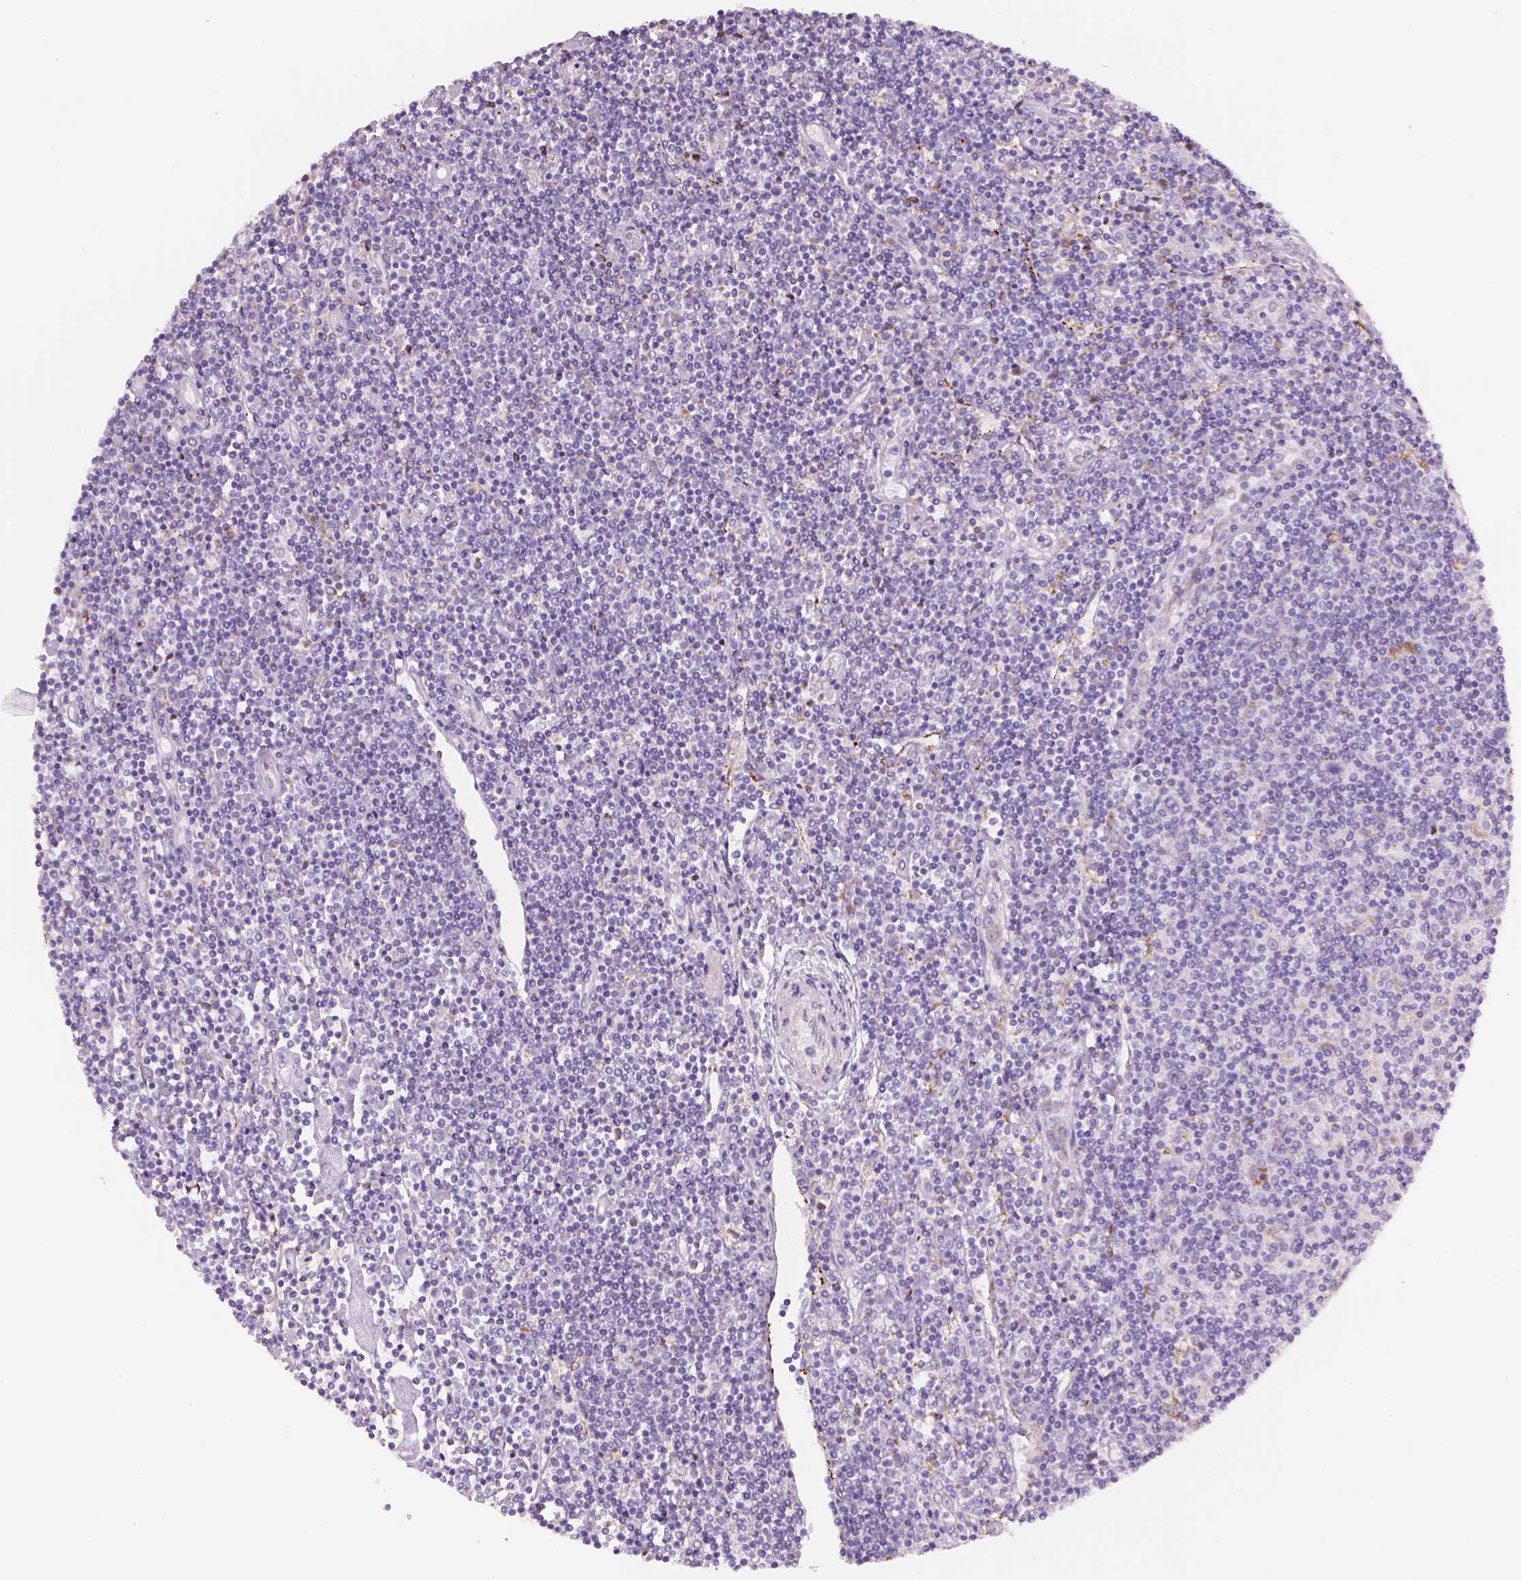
{"staining": {"intensity": "negative", "quantity": "none", "location": "none"}, "tissue": "lymphoma", "cell_type": "Tumor cells", "image_type": "cancer", "snomed": [{"axis": "morphology", "description": "Hodgkin's disease, NOS"}, {"axis": "topography", "description": "Lymph node"}], "caption": "There is no significant staining in tumor cells of lymphoma.", "gene": "IFT52", "patient": {"sex": "male", "age": 40}}